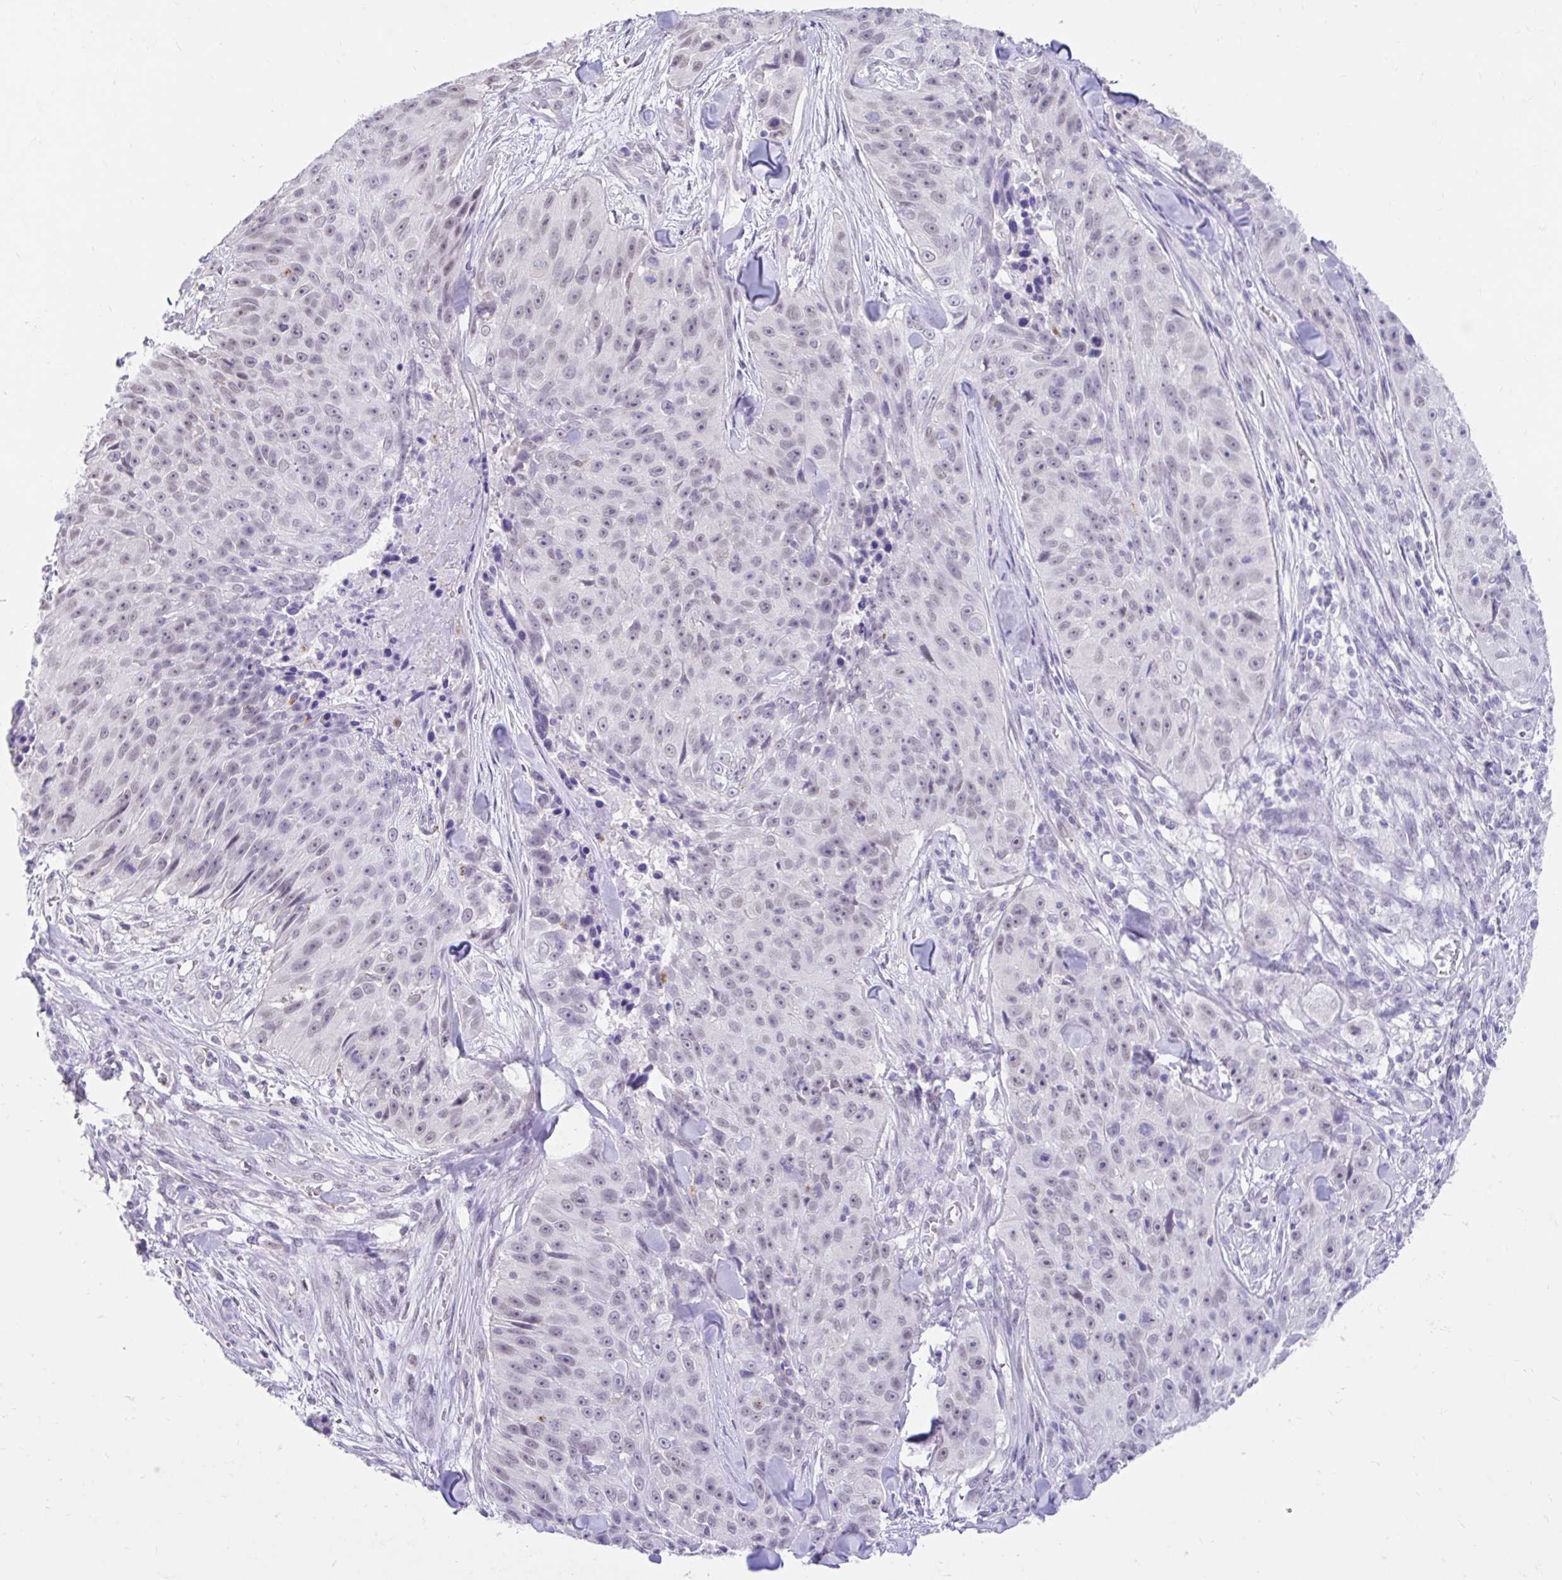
{"staining": {"intensity": "negative", "quantity": "none", "location": "none"}, "tissue": "skin cancer", "cell_type": "Tumor cells", "image_type": "cancer", "snomed": [{"axis": "morphology", "description": "Squamous cell carcinoma, NOS"}, {"axis": "topography", "description": "Skin"}], "caption": "This is an IHC histopathology image of skin cancer (squamous cell carcinoma). There is no staining in tumor cells.", "gene": "DCAF17", "patient": {"sex": "female", "age": 87}}